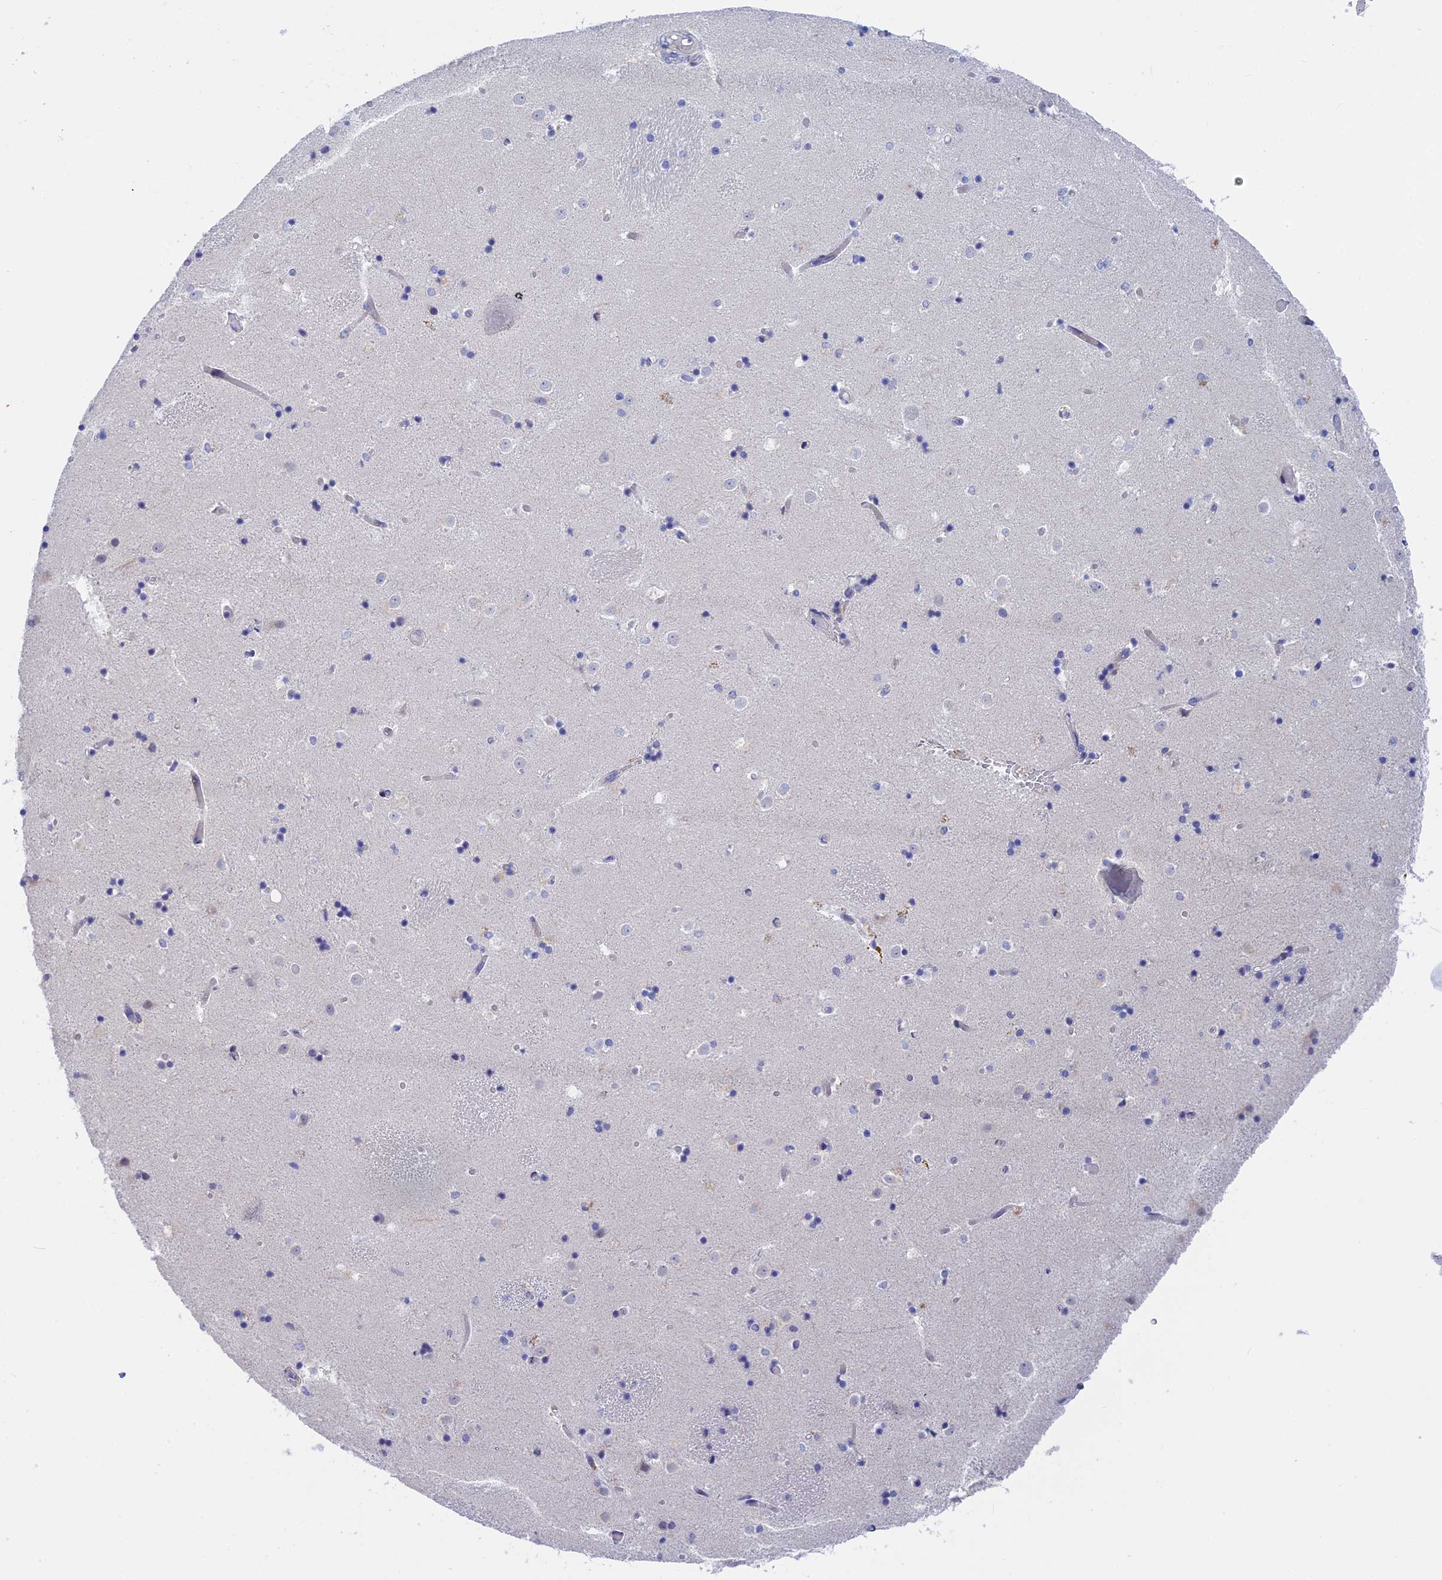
{"staining": {"intensity": "negative", "quantity": "none", "location": "none"}, "tissue": "caudate", "cell_type": "Glial cells", "image_type": "normal", "snomed": [{"axis": "morphology", "description": "Normal tissue, NOS"}, {"axis": "topography", "description": "Lateral ventricle wall"}], "caption": "This micrograph is of benign caudate stained with IHC to label a protein in brown with the nuclei are counter-stained blue. There is no positivity in glial cells. Brightfield microscopy of IHC stained with DAB (3,3'-diaminobenzidine) (brown) and hematoxylin (blue), captured at high magnification.", "gene": "GLB1L", "patient": {"sex": "female", "age": 52}}